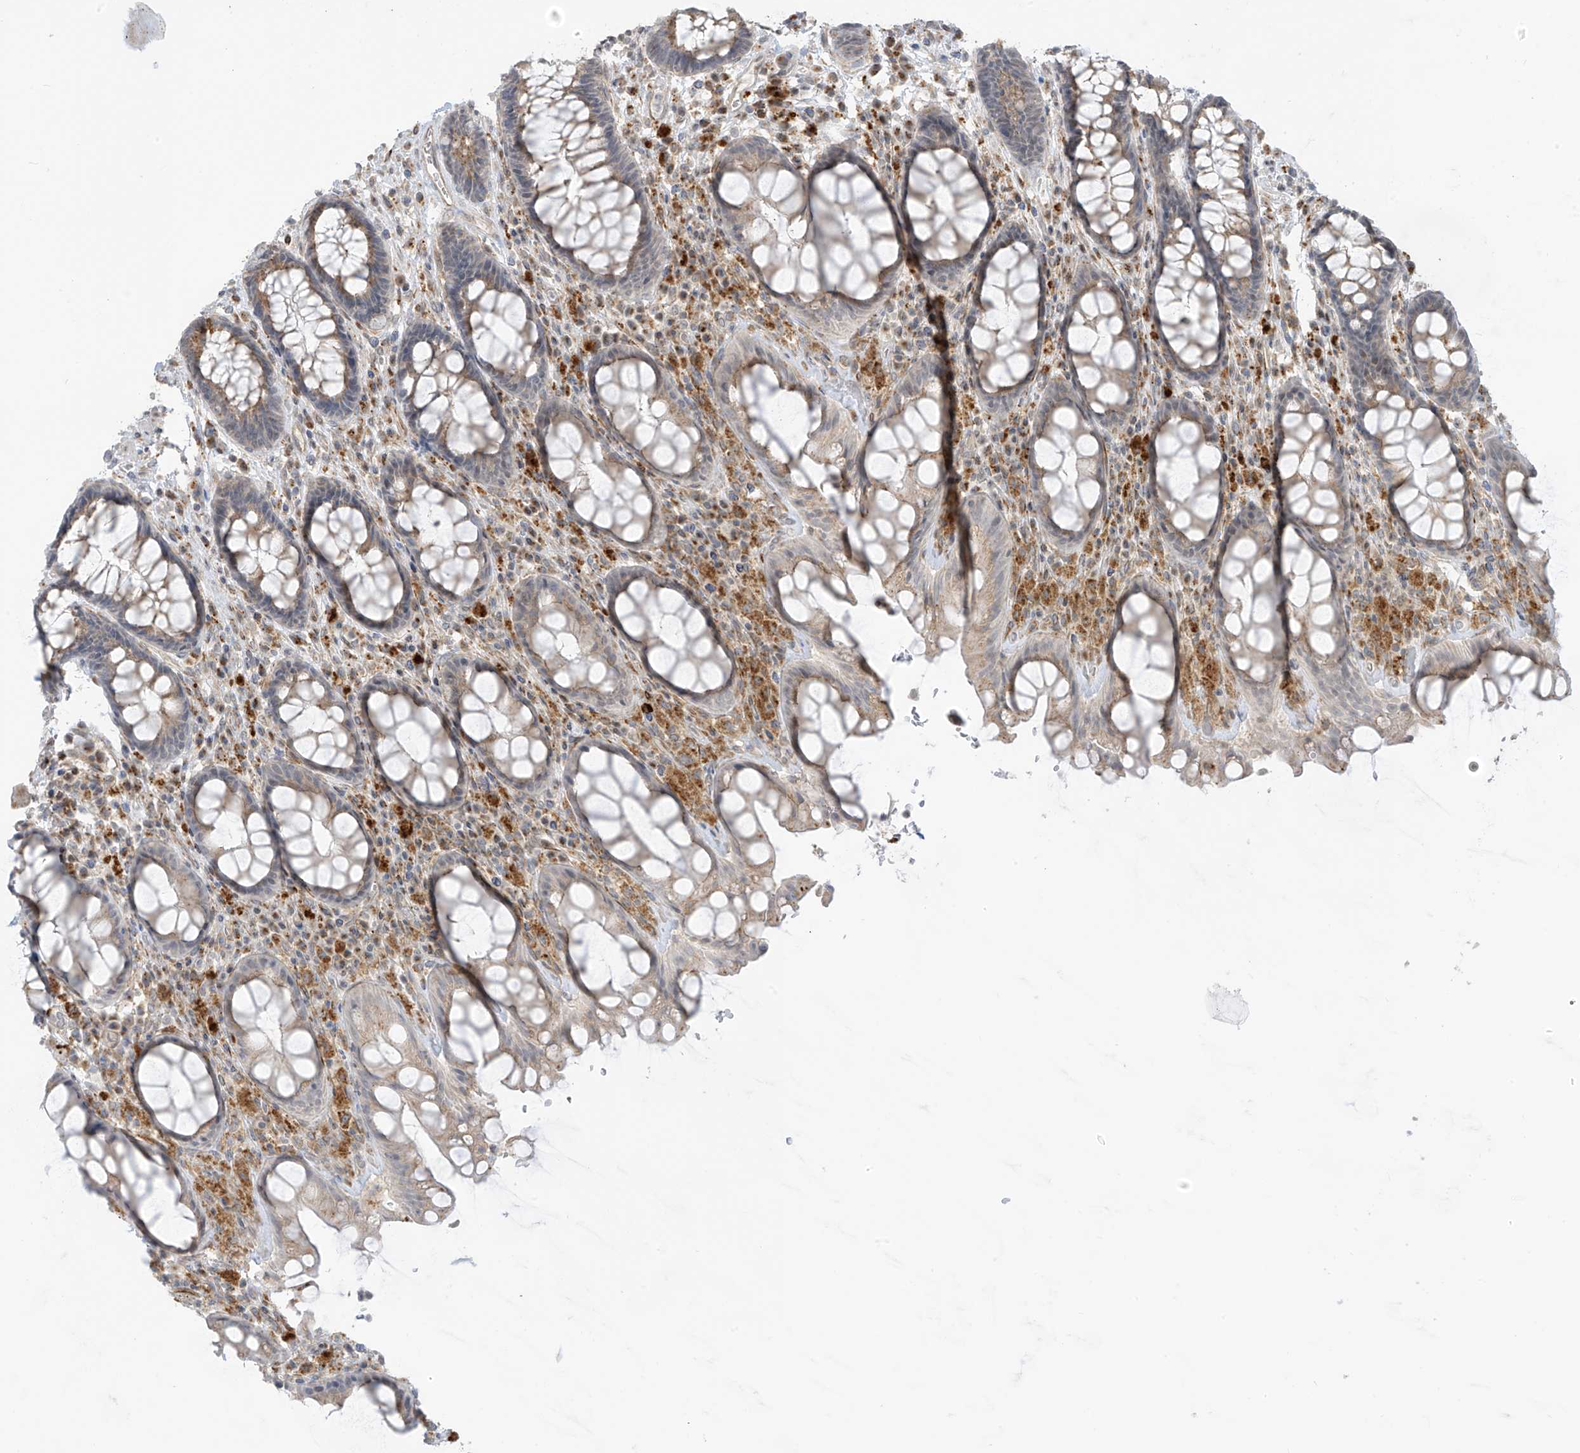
{"staining": {"intensity": "moderate", "quantity": "<25%", "location": "cytoplasmic/membranous"}, "tissue": "rectum", "cell_type": "Glandular cells", "image_type": "normal", "snomed": [{"axis": "morphology", "description": "Normal tissue, NOS"}, {"axis": "topography", "description": "Rectum"}], "caption": "An immunohistochemistry histopathology image of normal tissue is shown. Protein staining in brown labels moderate cytoplasmic/membranous positivity in rectum within glandular cells.", "gene": "HS6ST2", "patient": {"sex": "male", "age": 64}}